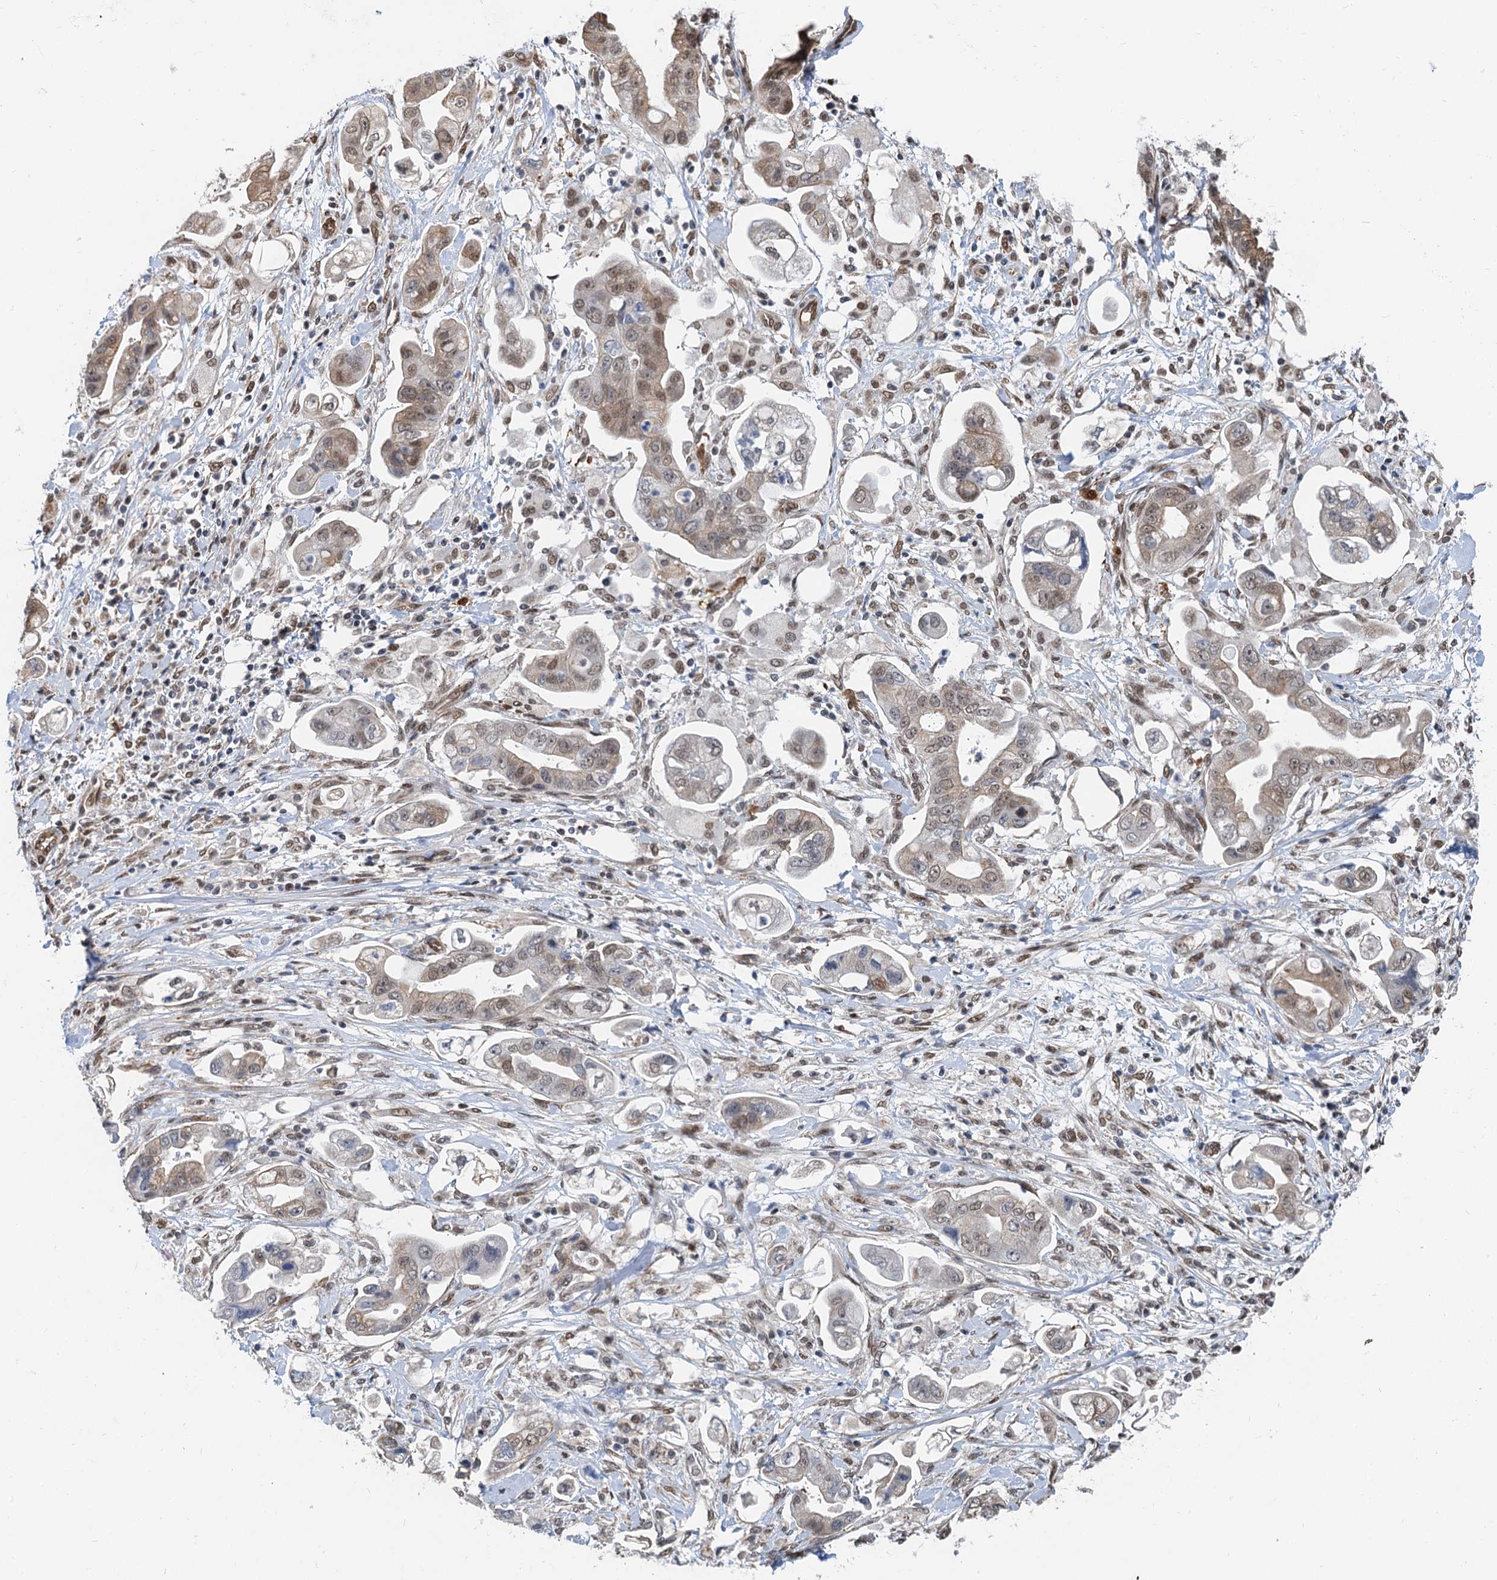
{"staining": {"intensity": "moderate", "quantity": "<25%", "location": "nuclear"}, "tissue": "stomach cancer", "cell_type": "Tumor cells", "image_type": "cancer", "snomed": [{"axis": "morphology", "description": "Adenocarcinoma, NOS"}, {"axis": "topography", "description": "Stomach"}], "caption": "A photomicrograph showing moderate nuclear staining in approximately <25% of tumor cells in adenocarcinoma (stomach), as visualized by brown immunohistochemical staining.", "gene": "CFDP1", "patient": {"sex": "male", "age": 62}}